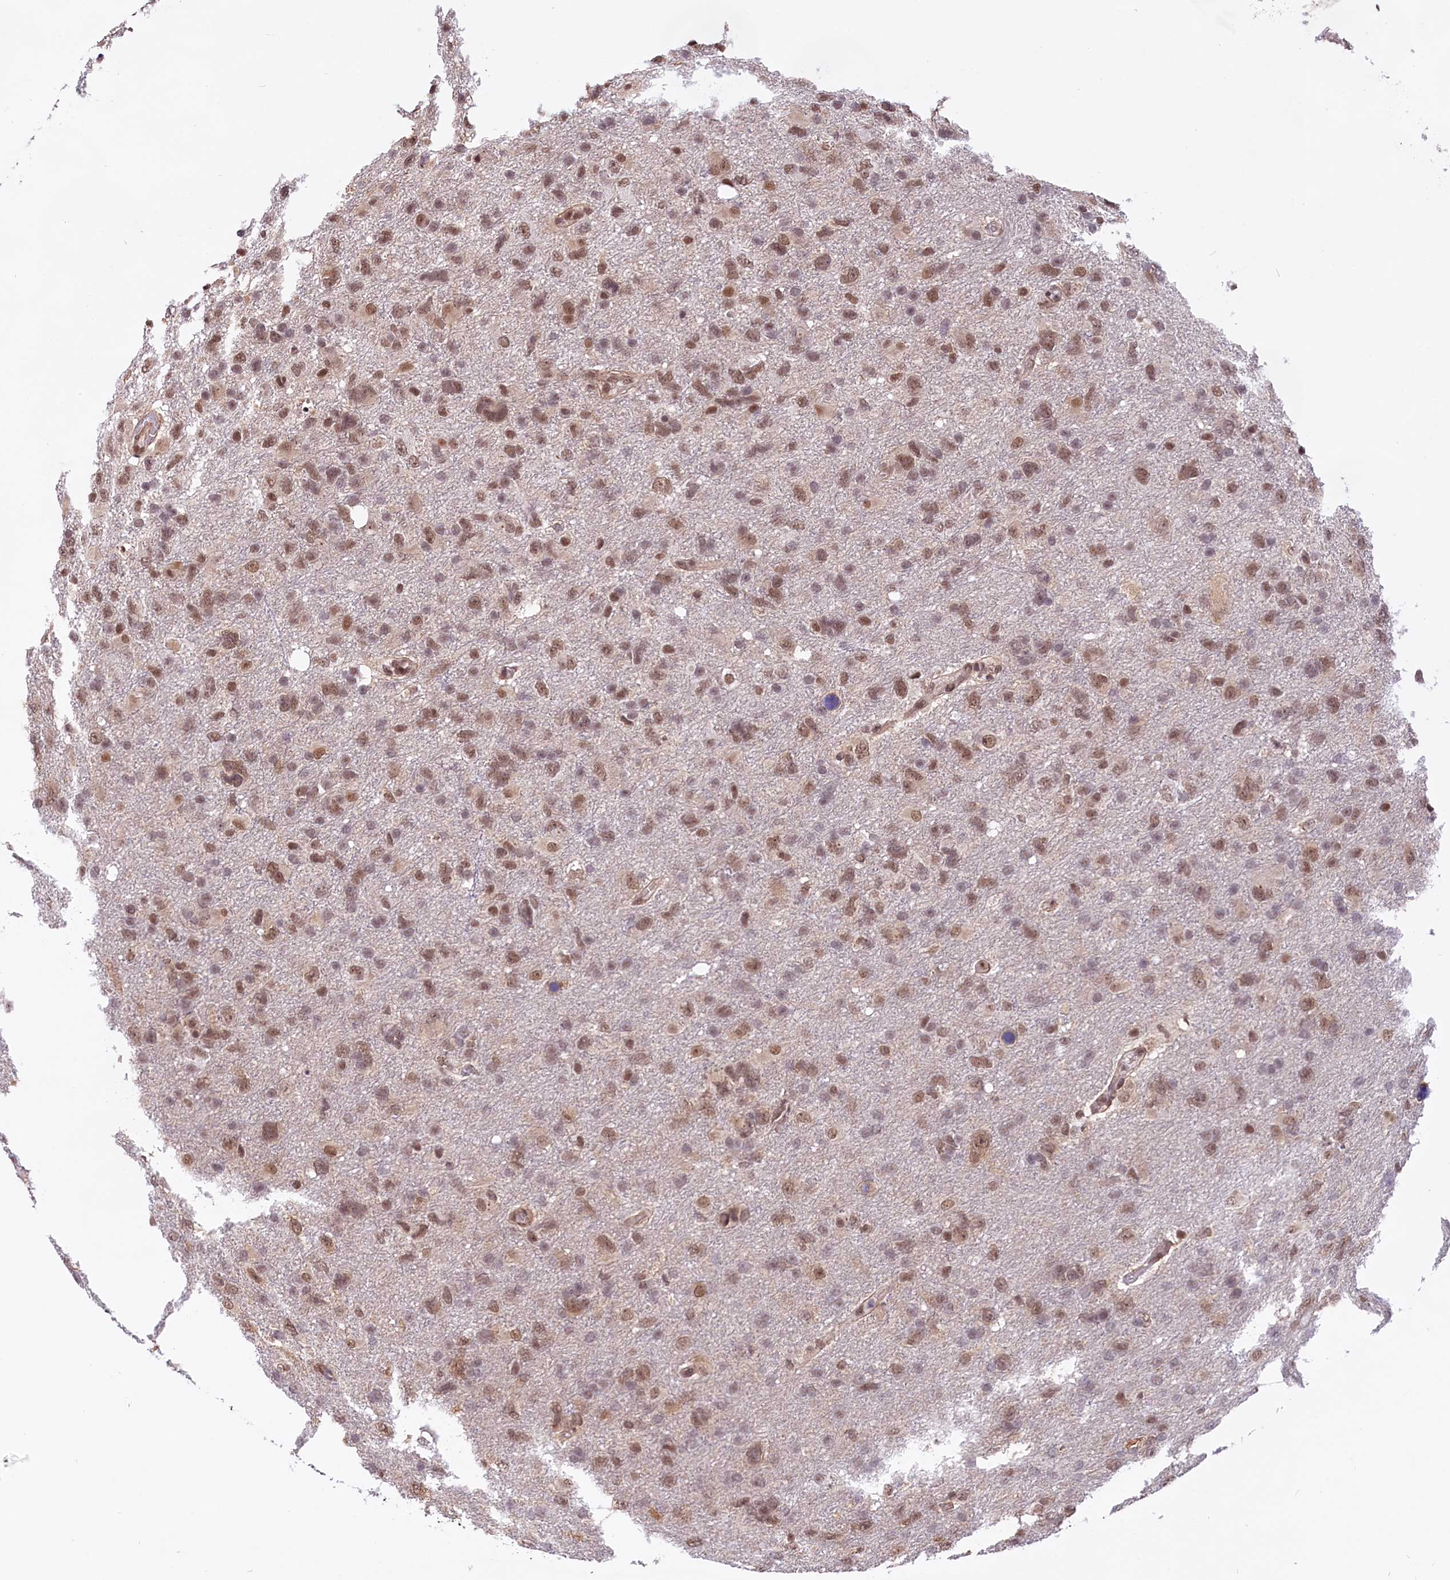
{"staining": {"intensity": "moderate", "quantity": ">75%", "location": "nuclear"}, "tissue": "glioma", "cell_type": "Tumor cells", "image_type": "cancer", "snomed": [{"axis": "morphology", "description": "Glioma, malignant, High grade"}, {"axis": "topography", "description": "Brain"}], "caption": "Immunohistochemistry (IHC) of glioma reveals medium levels of moderate nuclear staining in about >75% of tumor cells.", "gene": "ZC3H4", "patient": {"sex": "male", "age": 61}}